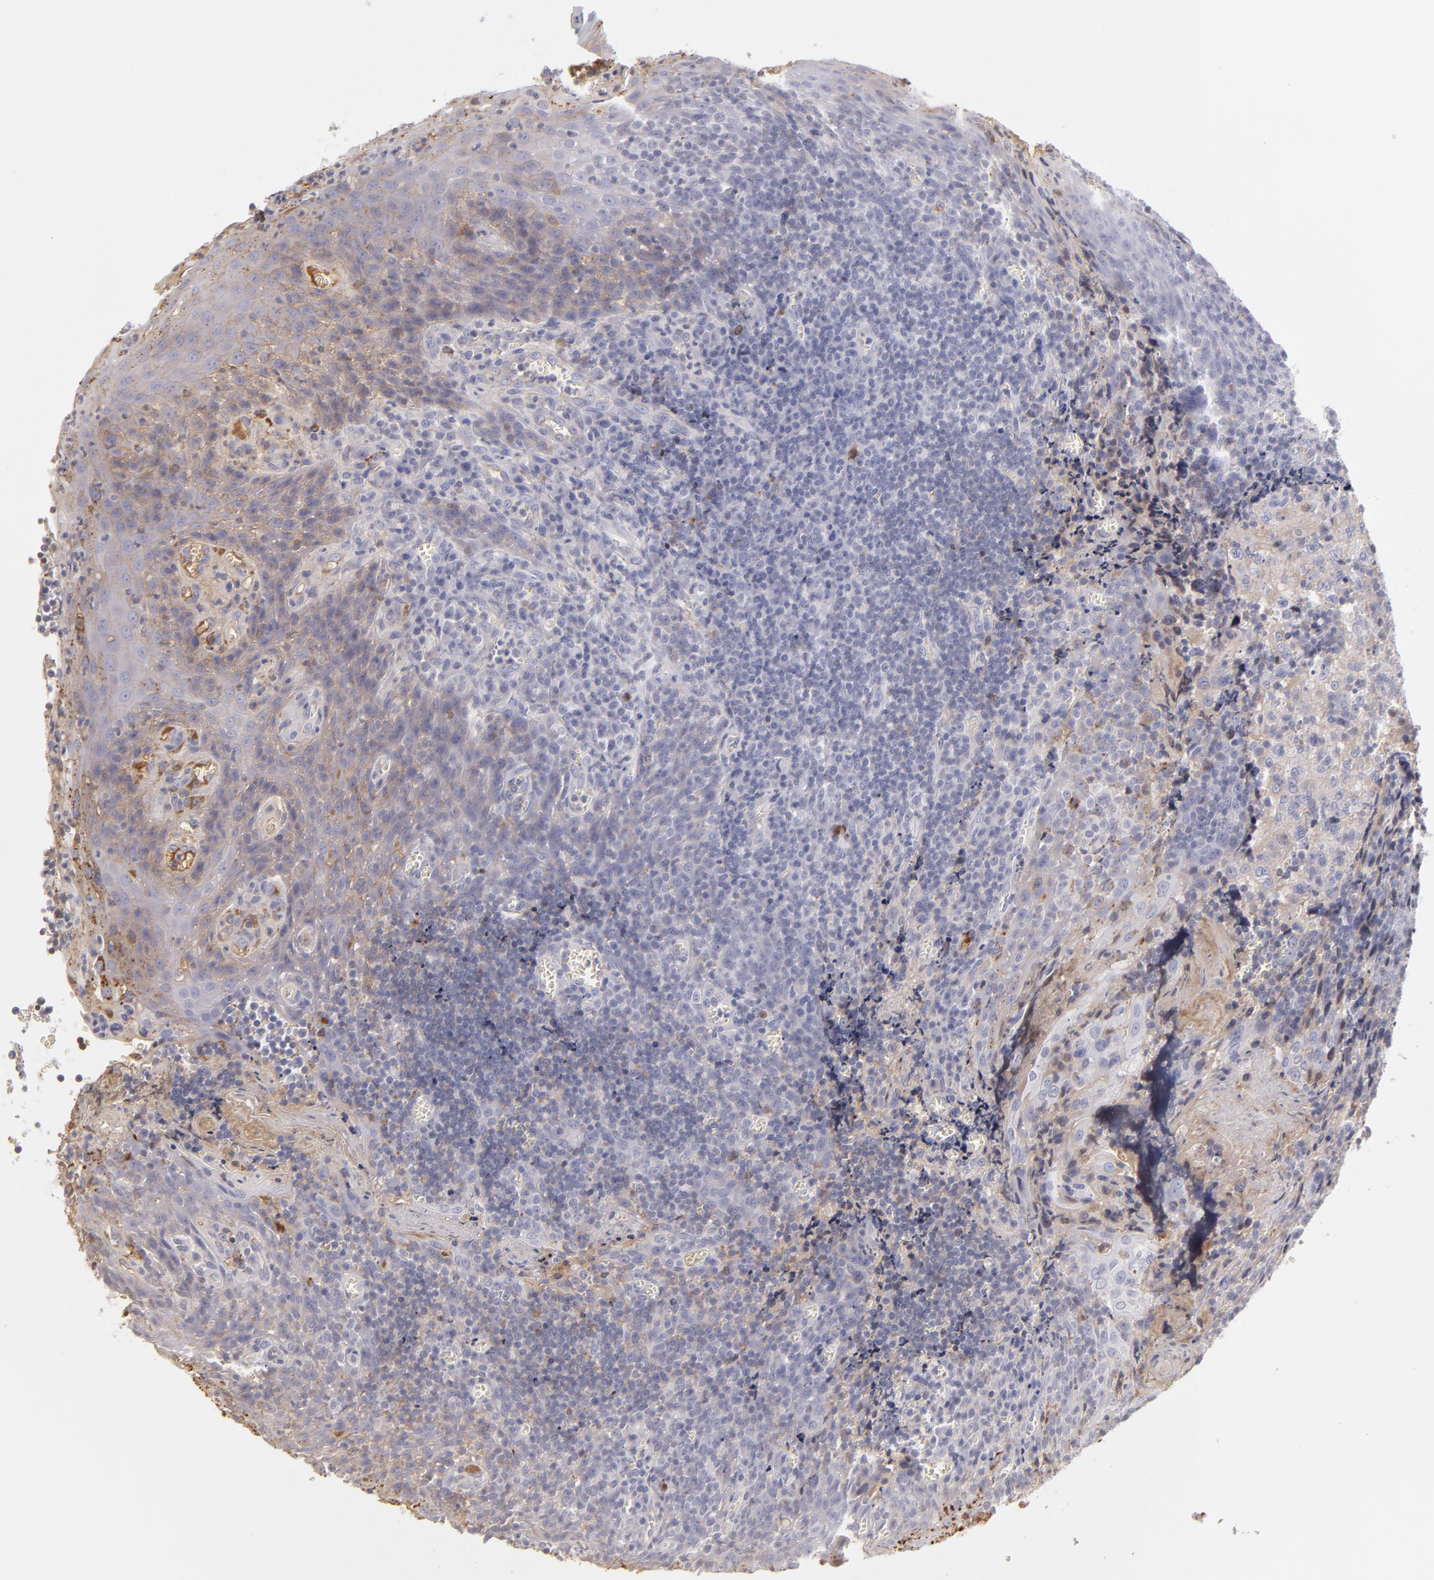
{"staining": {"intensity": "negative", "quantity": "none", "location": "none"}, "tissue": "tonsil", "cell_type": "Germinal center cells", "image_type": "normal", "snomed": [{"axis": "morphology", "description": "Normal tissue, NOS"}, {"axis": "topography", "description": "Tonsil"}], "caption": "This micrograph is of benign tonsil stained with immunohistochemistry (IHC) to label a protein in brown with the nuclei are counter-stained blue. There is no expression in germinal center cells.", "gene": "SERPINA1", "patient": {"sex": "male", "age": 20}}